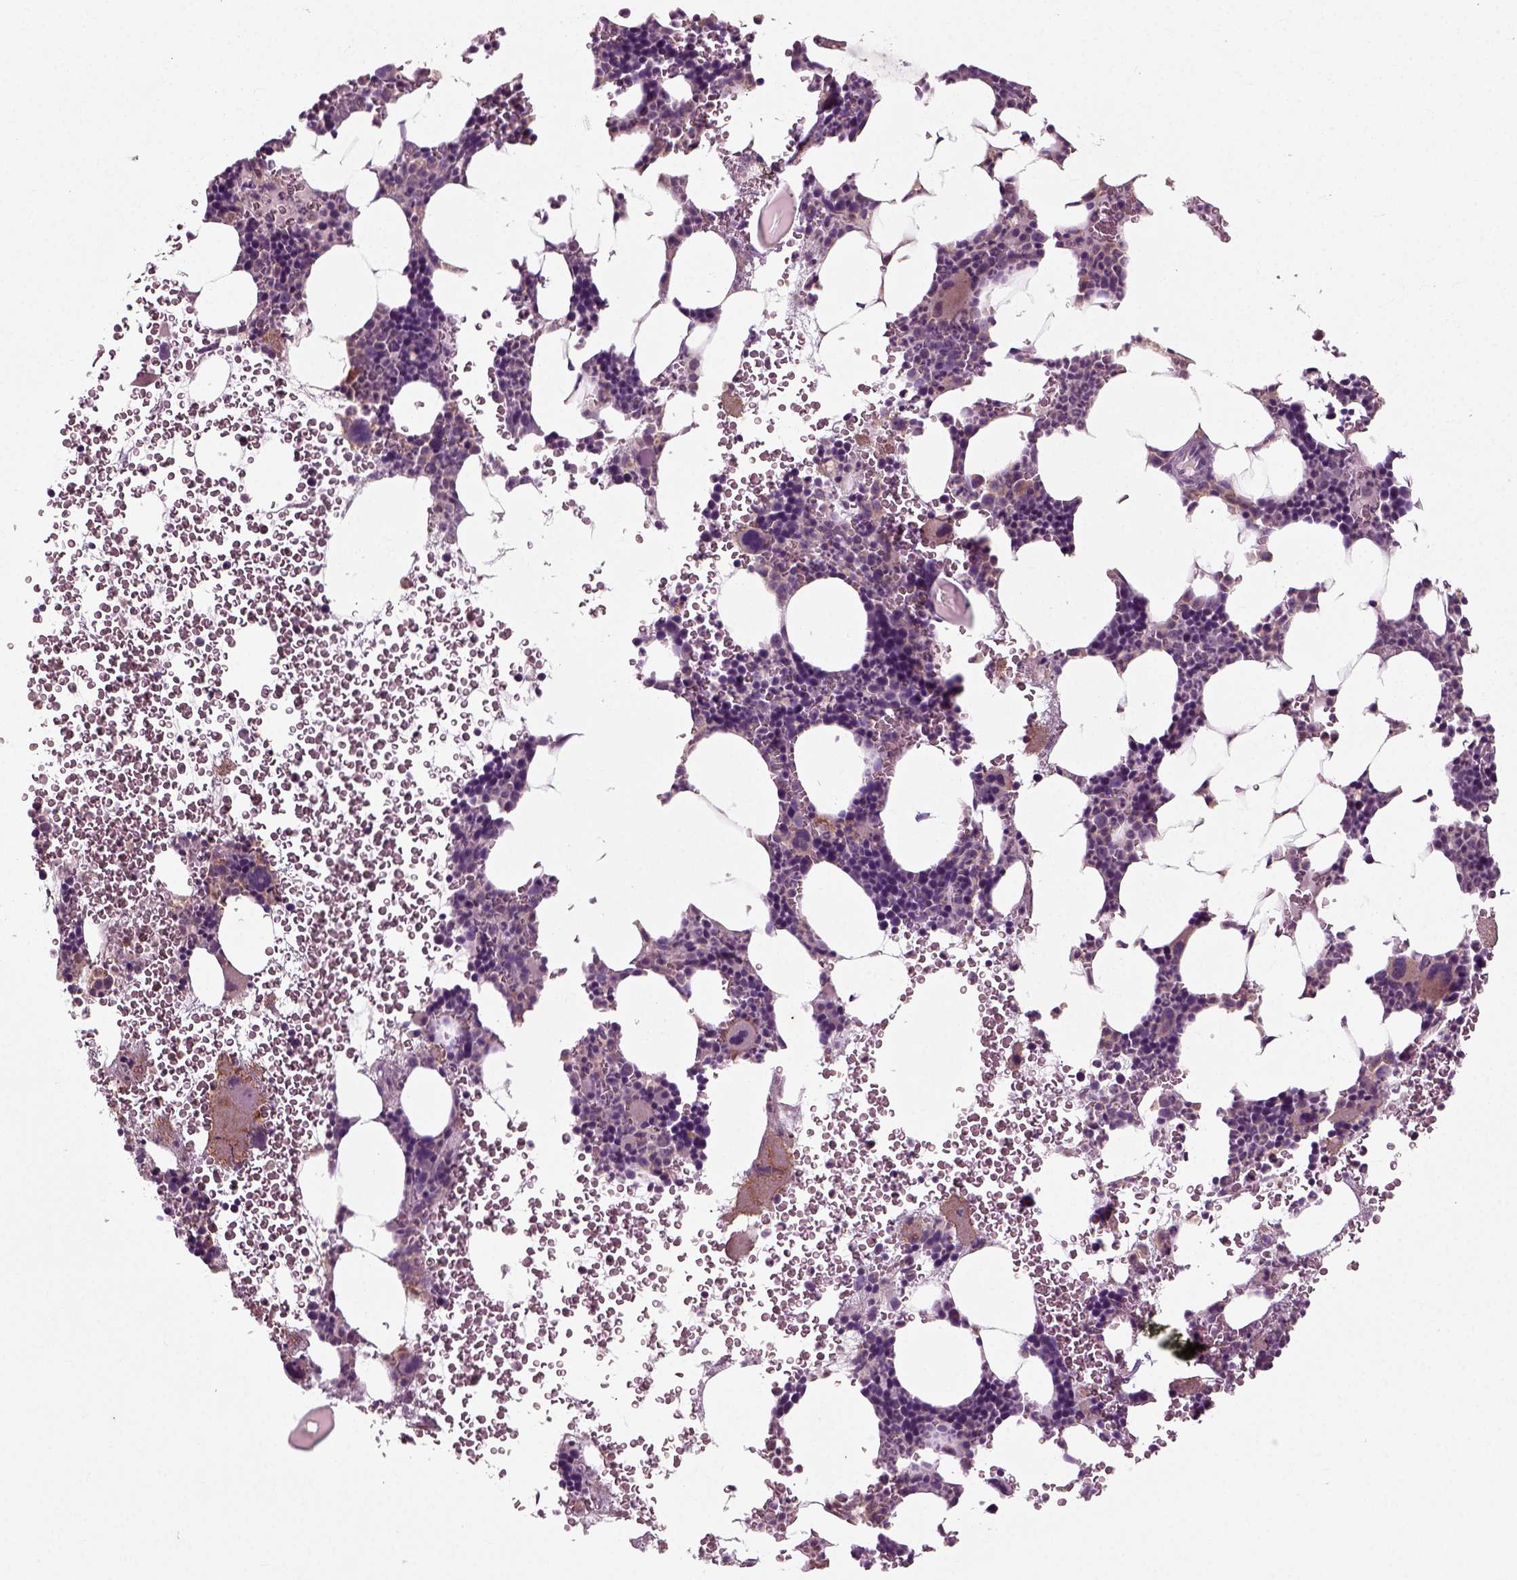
{"staining": {"intensity": "weak", "quantity": "<25%", "location": "cytoplasmic/membranous"}, "tissue": "bone marrow", "cell_type": "Hematopoietic cells", "image_type": "normal", "snomed": [{"axis": "morphology", "description": "Normal tissue, NOS"}, {"axis": "topography", "description": "Bone marrow"}], "caption": "IHC micrograph of benign bone marrow: bone marrow stained with DAB (3,3'-diaminobenzidine) reveals no significant protein staining in hematopoietic cells.", "gene": "RND2", "patient": {"sex": "male", "age": 44}}